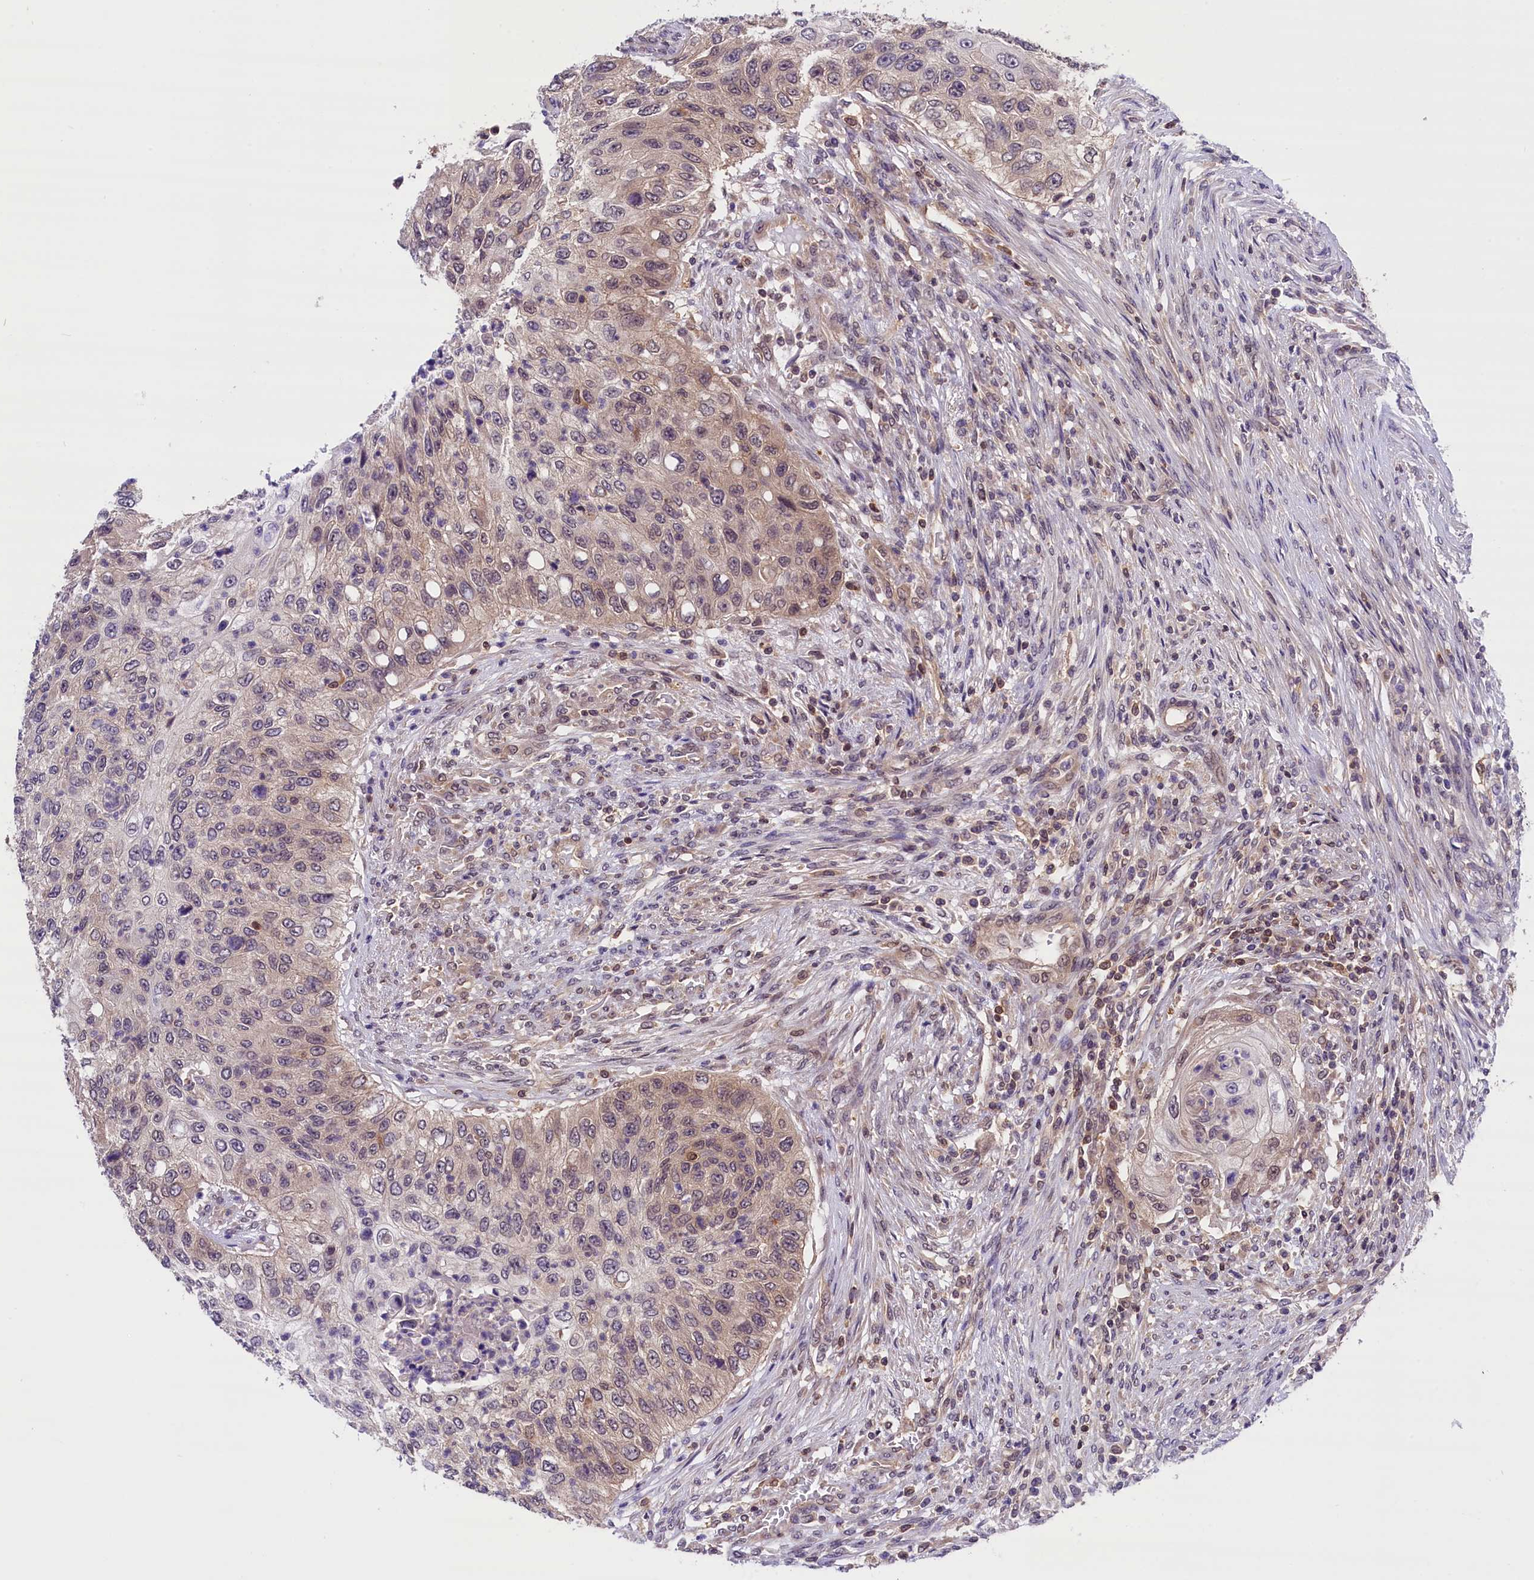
{"staining": {"intensity": "weak", "quantity": "25%-75%", "location": "cytoplasmic/membranous"}, "tissue": "urothelial cancer", "cell_type": "Tumor cells", "image_type": "cancer", "snomed": [{"axis": "morphology", "description": "Urothelial carcinoma, High grade"}, {"axis": "topography", "description": "Urinary bladder"}], "caption": "The immunohistochemical stain labels weak cytoplasmic/membranous staining in tumor cells of urothelial cancer tissue.", "gene": "TBCB", "patient": {"sex": "female", "age": 60}}